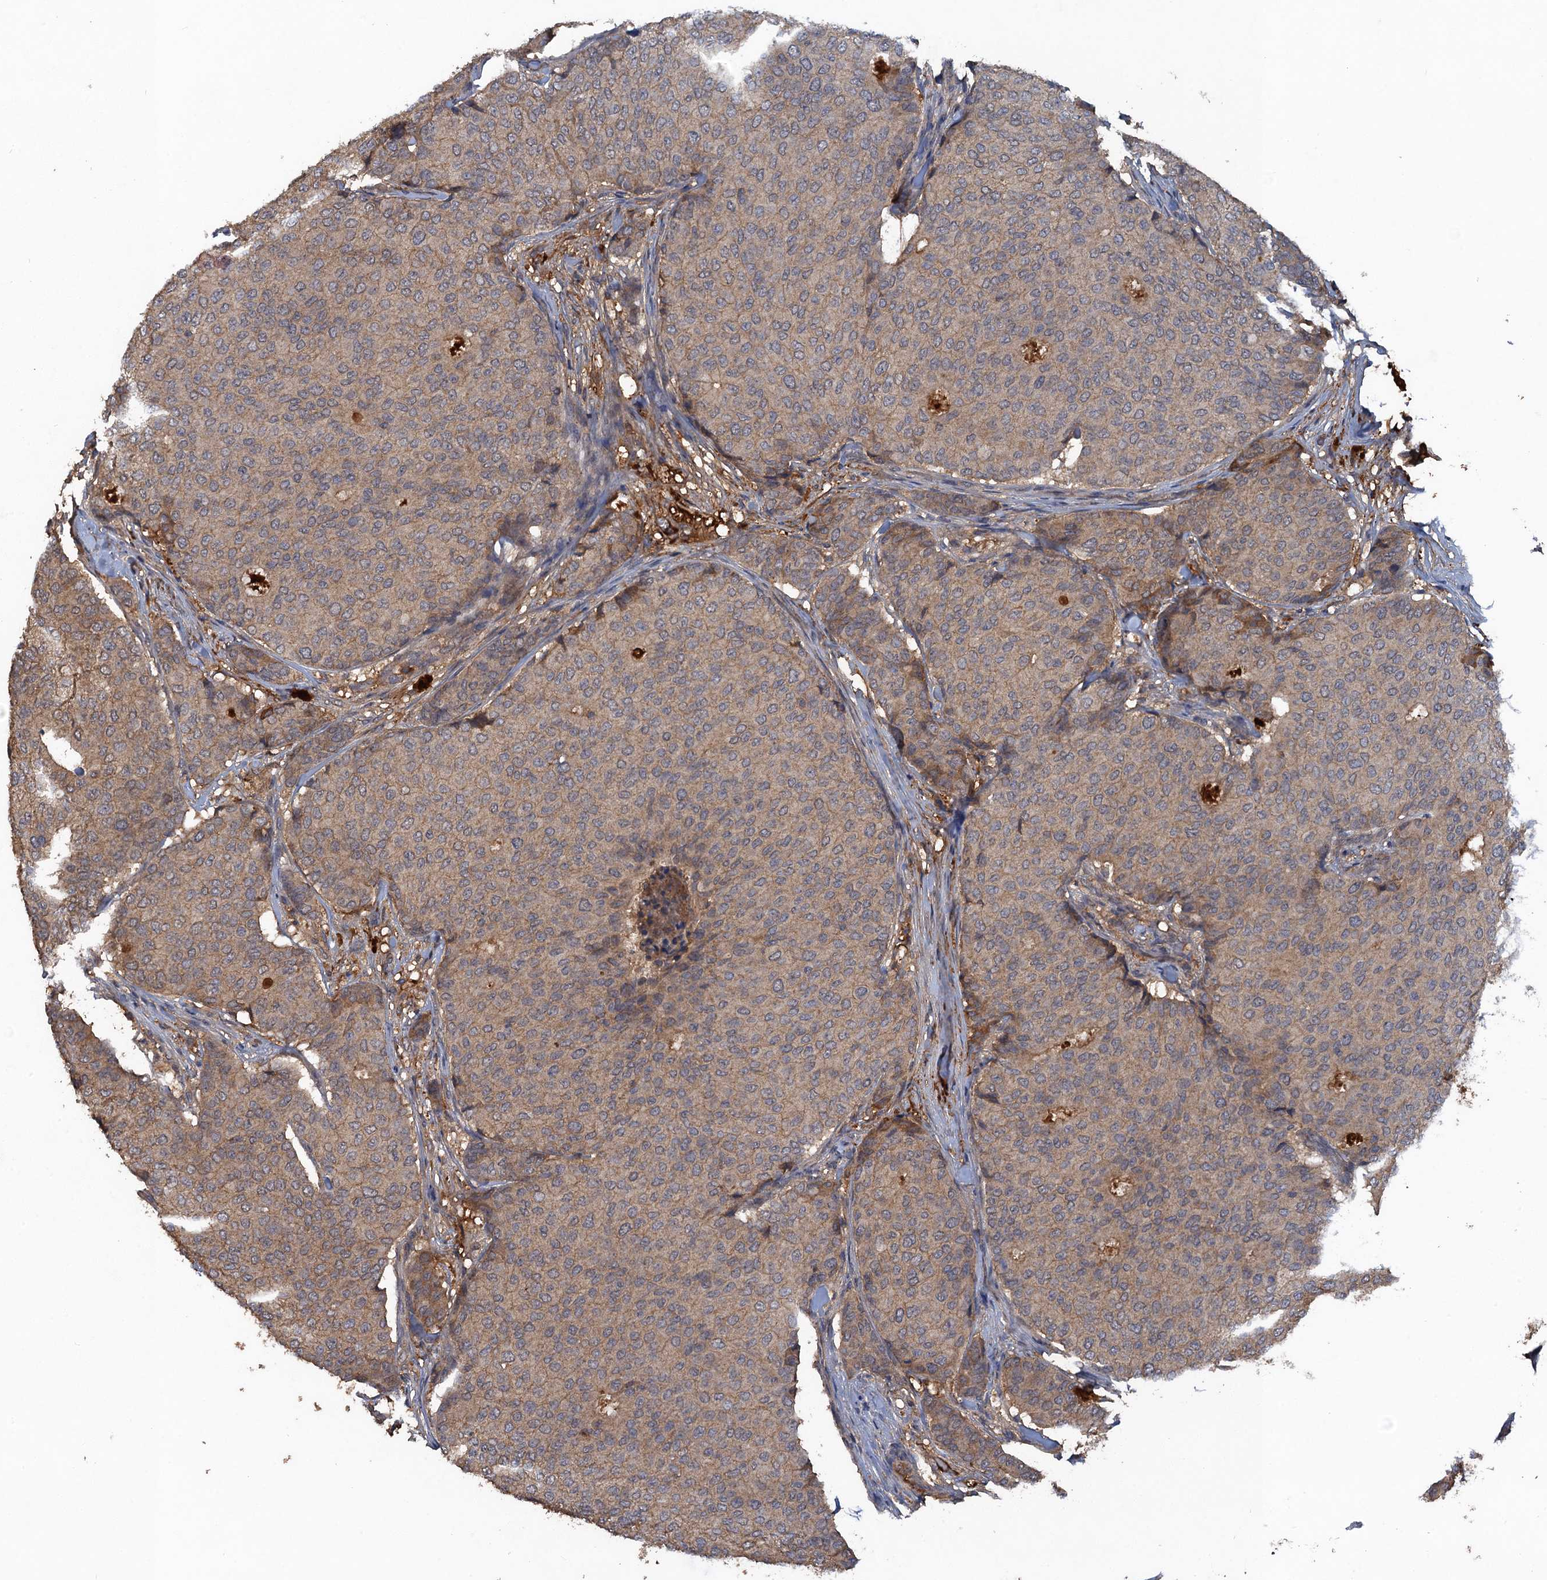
{"staining": {"intensity": "weak", "quantity": ">75%", "location": "cytoplasmic/membranous"}, "tissue": "breast cancer", "cell_type": "Tumor cells", "image_type": "cancer", "snomed": [{"axis": "morphology", "description": "Duct carcinoma"}, {"axis": "topography", "description": "Breast"}], "caption": "Weak cytoplasmic/membranous expression for a protein is identified in about >75% of tumor cells of breast infiltrating ductal carcinoma using immunohistochemistry (IHC).", "gene": "HAPLN3", "patient": {"sex": "female", "age": 75}}